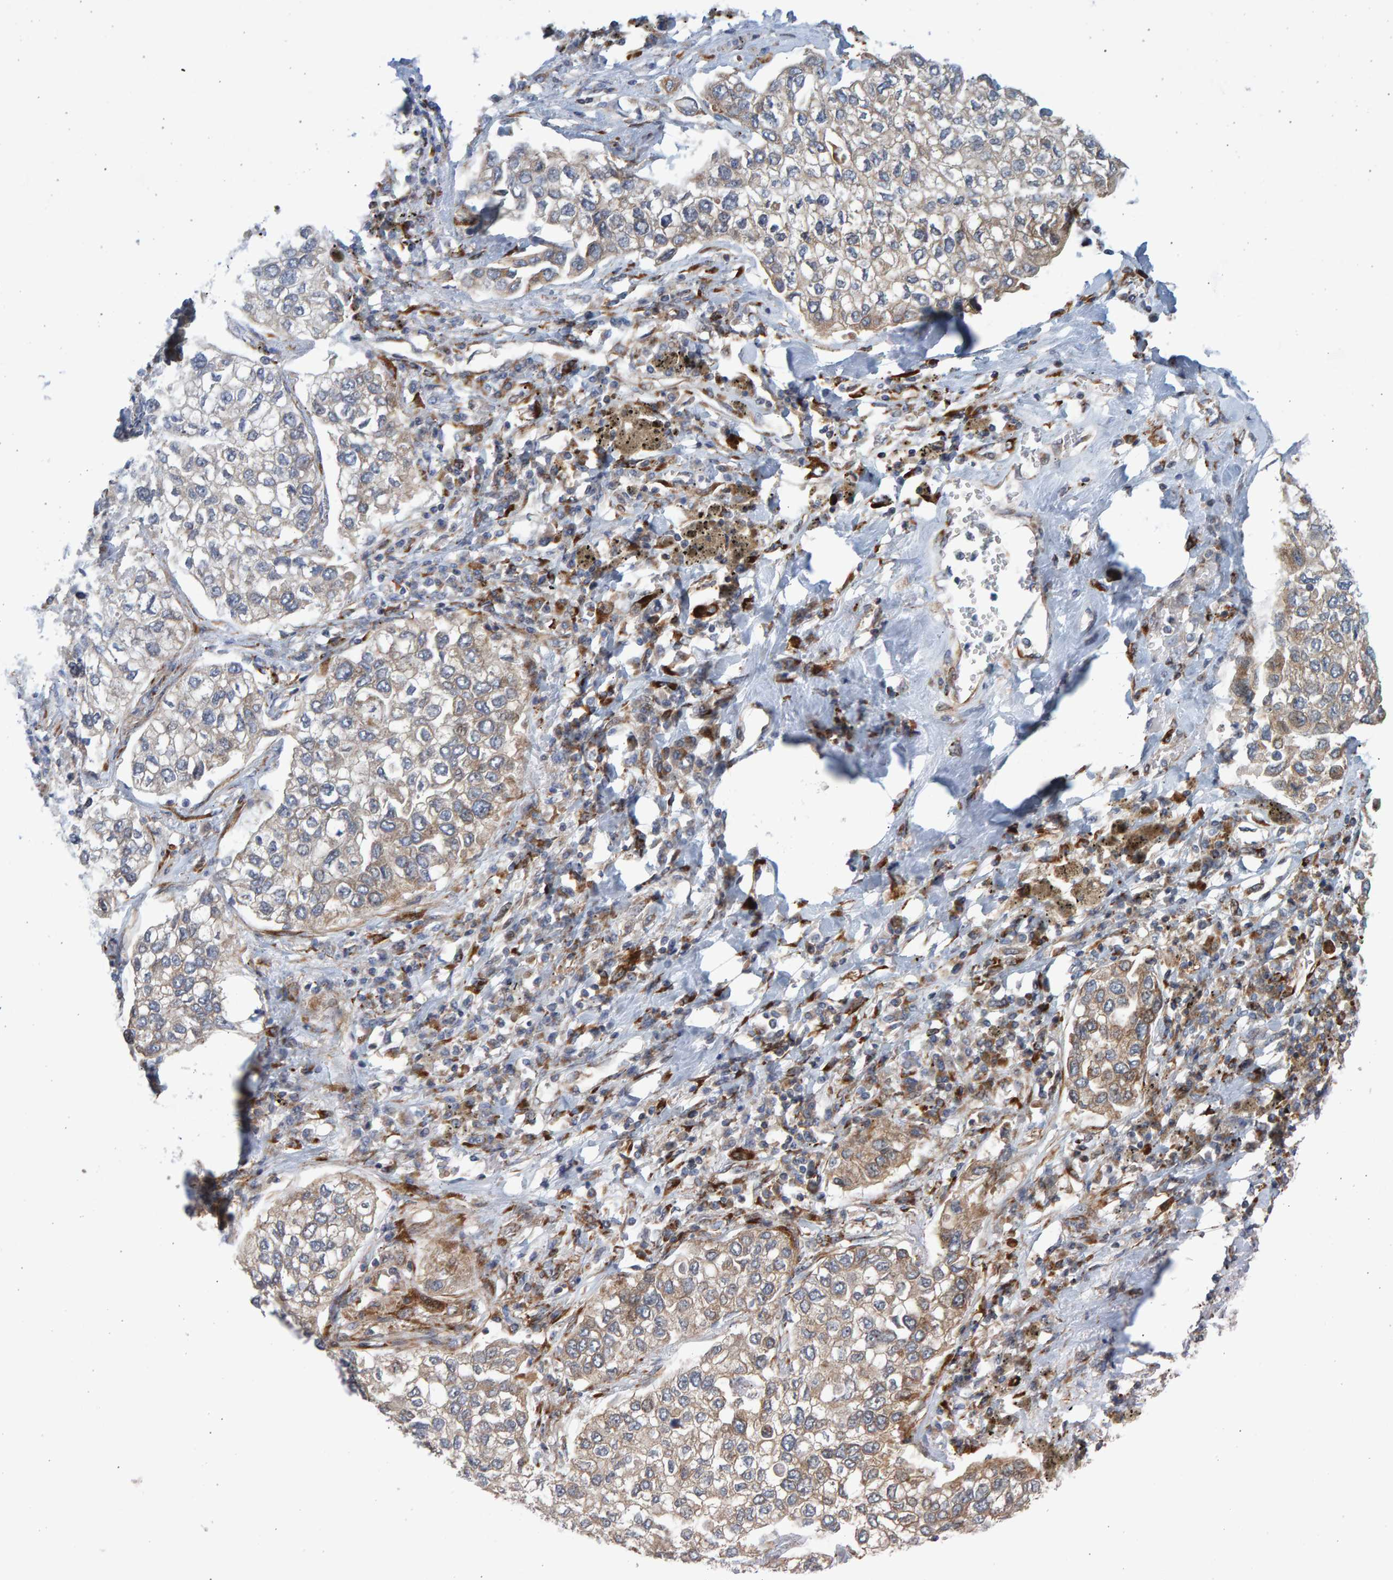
{"staining": {"intensity": "weak", "quantity": "25%-75%", "location": "cytoplasmic/membranous"}, "tissue": "lung cancer", "cell_type": "Tumor cells", "image_type": "cancer", "snomed": [{"axis": "morphology", "description": "Inflammation, NOS"}, {"axis": "morphology", "description": "Adenocarcinoma, NOS"}, {"axis": "topography", "description": "Lung"}], "caption": "Immunohistochemical staining of human adenocarcinoma (lung) reveals low levels of weak cytoplasmic/membranous protein staining in approximately 25%-75% of tumor cells.", "gene": "LRBA", "patient": {"sex": "male", "age": 63}}